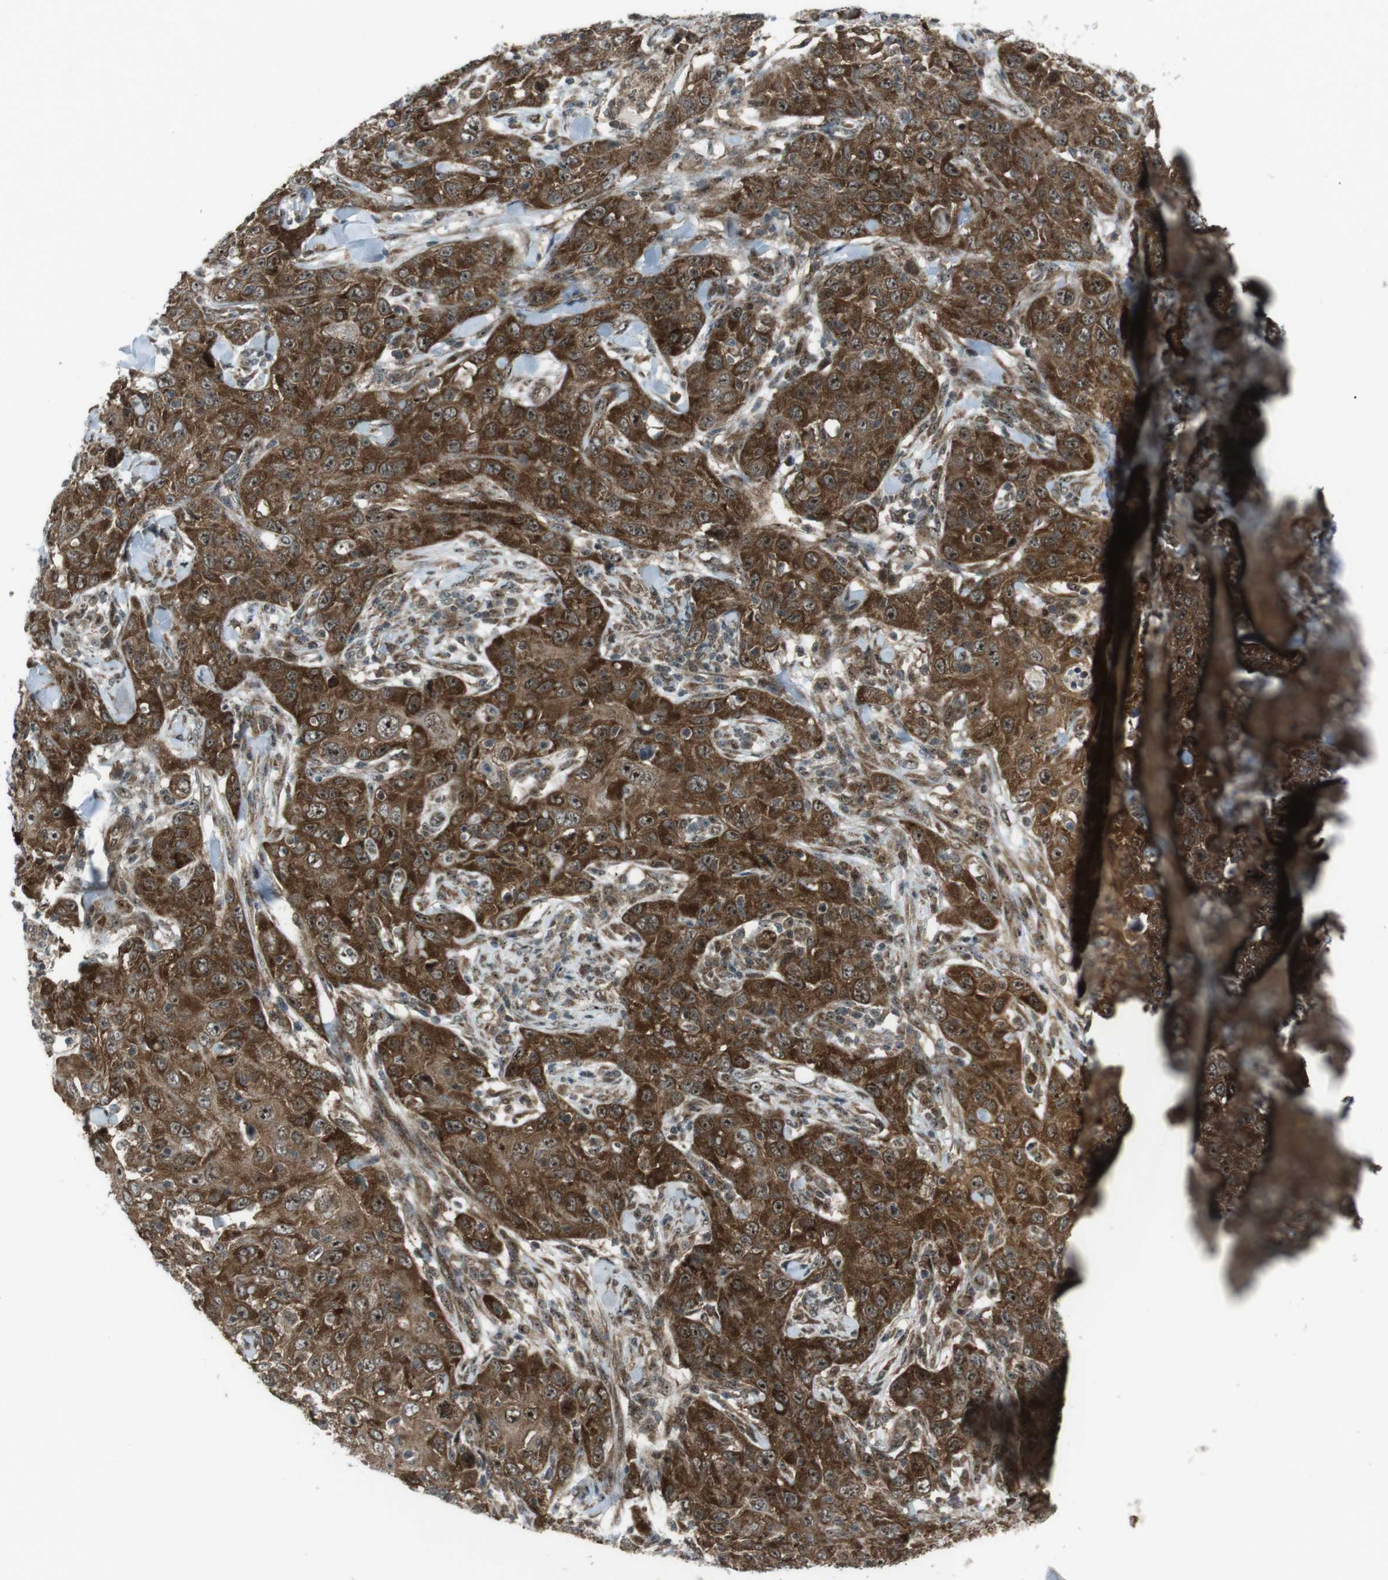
{"staining": {"intensity": "moderate", "quantity": ">75%", "location": "cytoplasmic/membranous,nuclear"}, "tissue": "skin cancer", "cell_type": "Tumor cells", "image_type": "cancer", "snomed": [{"axis": "morphology", "description": "Squamous cell carcinoma, NOS"}, {"axis": "topography", "description": "Skin"}], "caption": "Skin squamous cell carcinoma stained for a protein (brown) reveals moderate cytoplasmic/membranous and nuclear positive expression in approximately >75% of tumor cells.", "gene": "CSNK1D", "patient": {"sex": "female", "age": 88}}